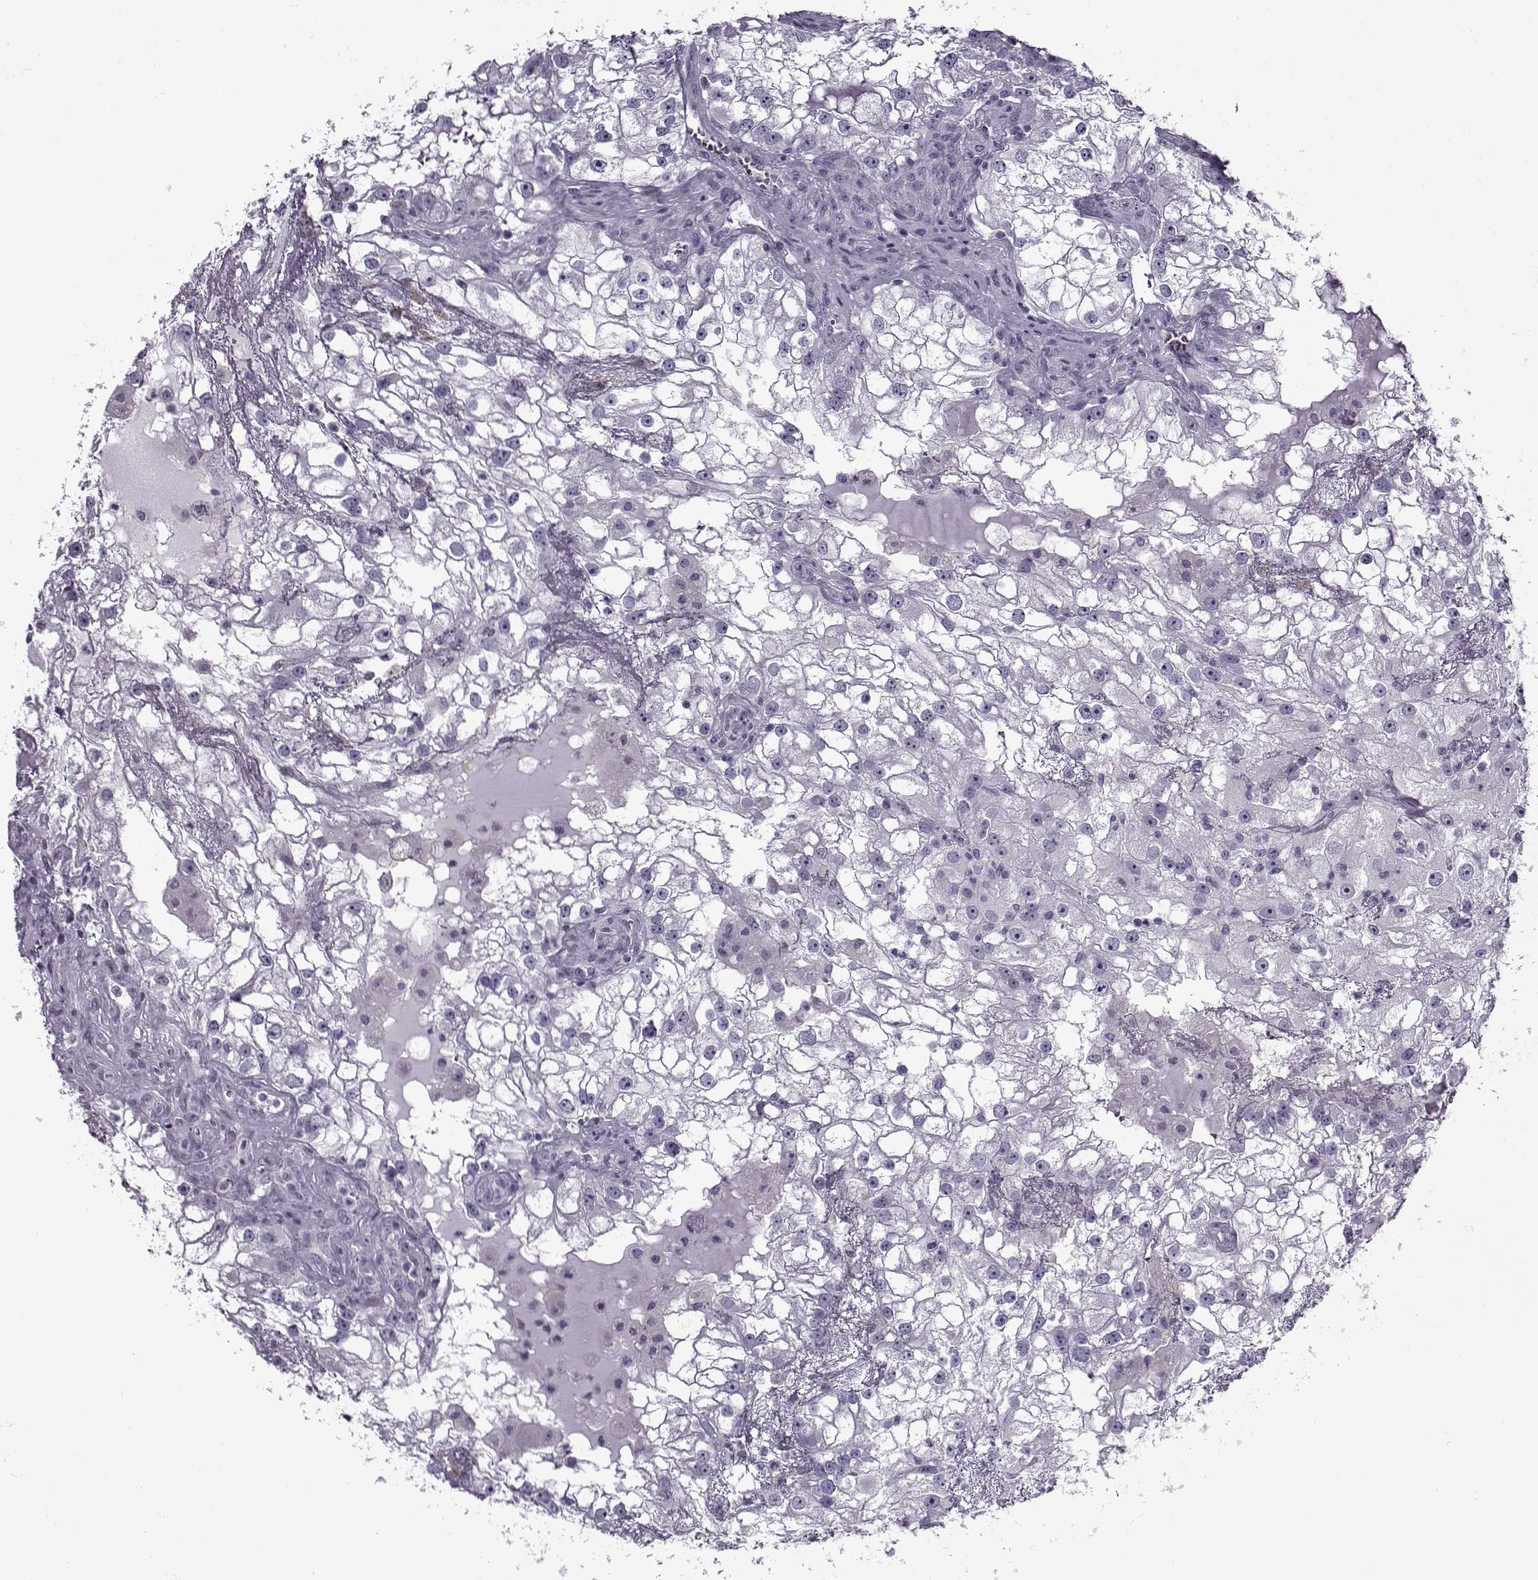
{"staining": {"intensity": "negative", "quantity": "none", "location": "none"}, "tissue": "renal cancer", "cell_type": "Tumor cells", "image_type": "cancer", "snomed": [{"axis": "morphology", "description": "Adenocarcinoma, NOS"}, {"axis": "topography", "description": "Kidney"}], "caption": "Tumor cells are negative for protein expression in human renal adenocarcinoma.", "gene": "GAGE2A", "patient": {"sex": "male", "age": 59}}